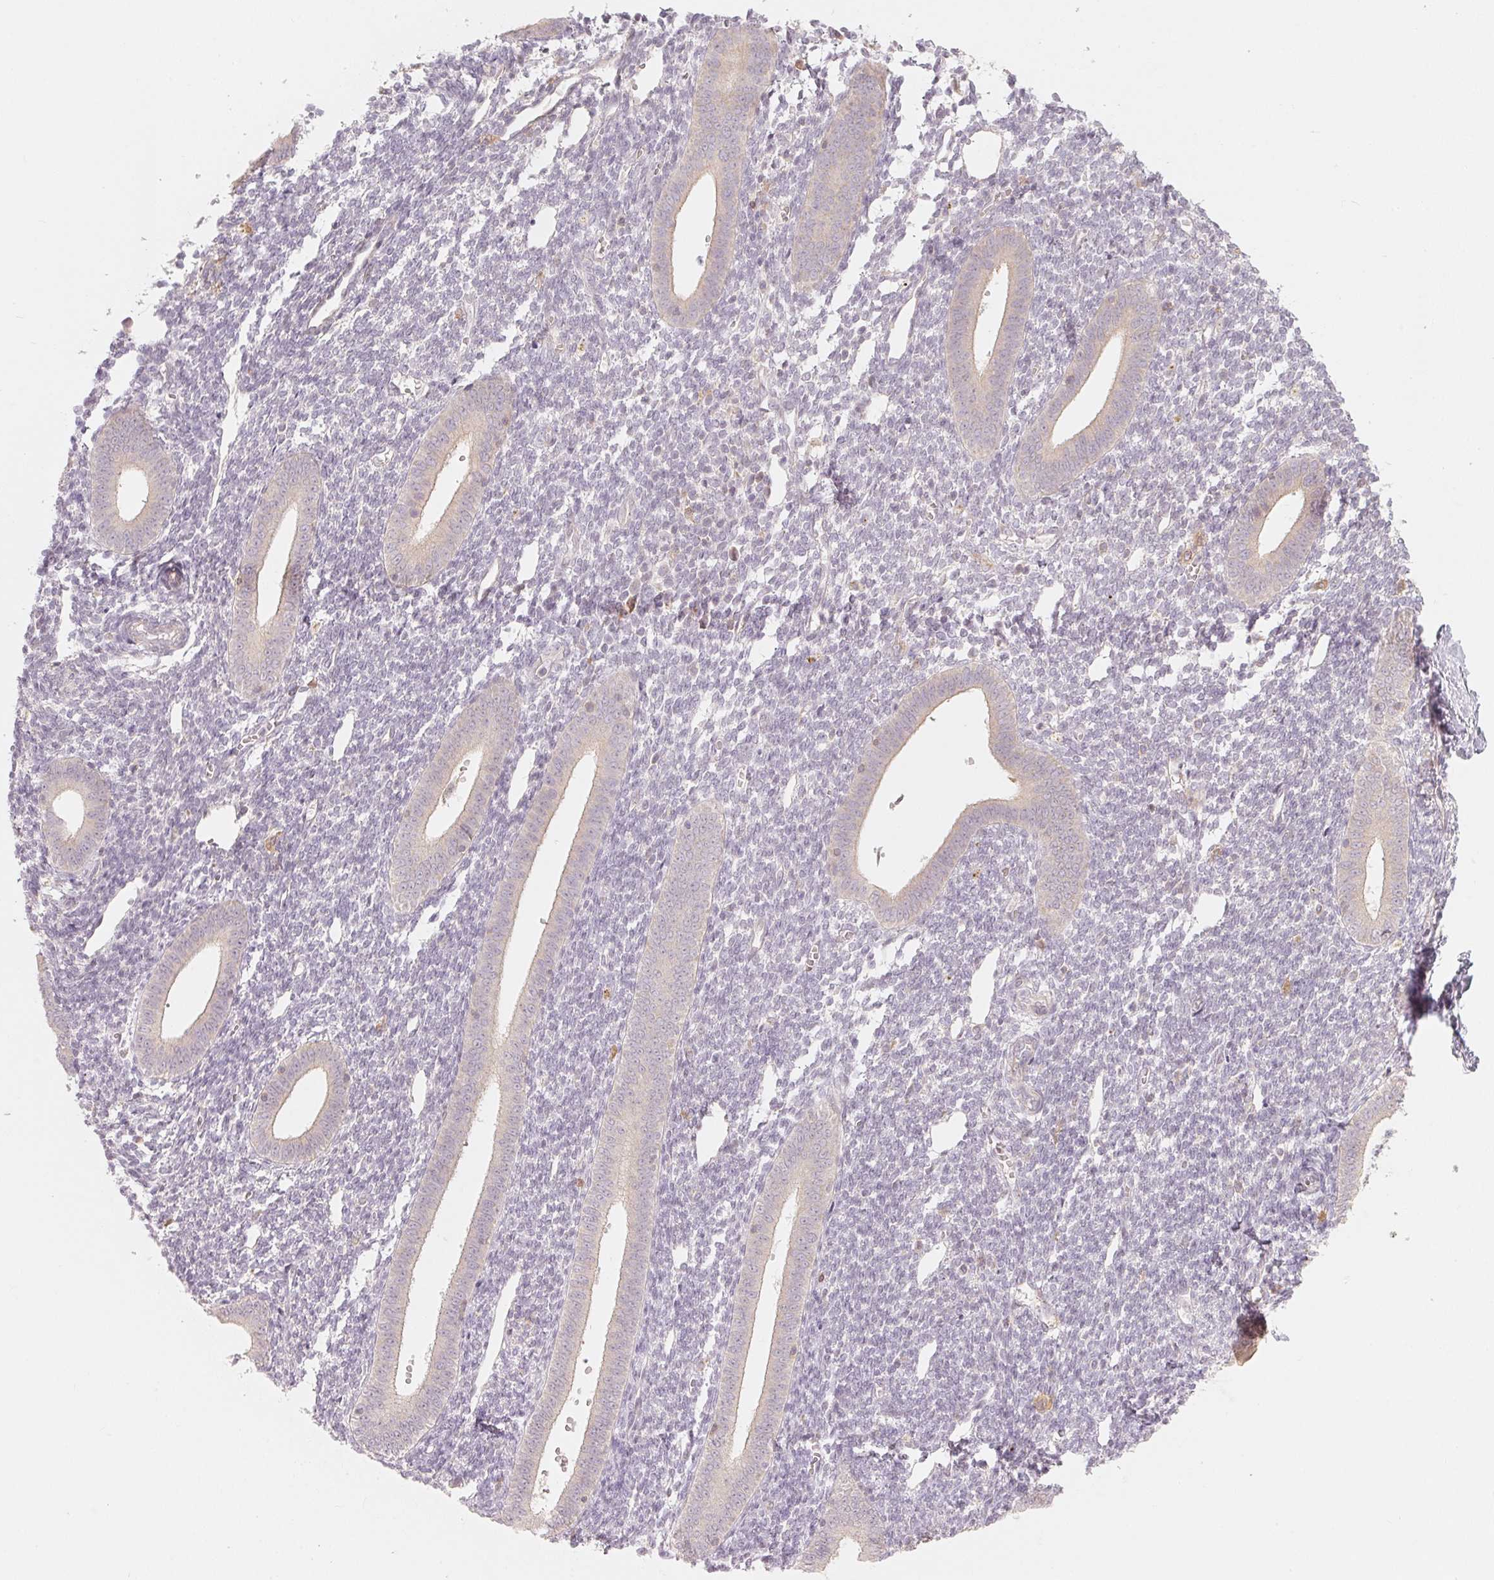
{"staining": {"intensity": "negative", "quantity": "none", "location": "none"}, "tissue": "endometrium", "cell_type": "Cells in endometrial stroma", "image_type": "normal", "snomed": [{"axis": "morphology", "description": "Normal tissue, NOS"}, {"axis": "topography", "description": "Endometrium"}], "caption": "High power microscopy photomicrograph of an IHC photomicrograph of normal endometrium, revealing no significant positivity in cells in endometrial stroma. (DAB immunohistochemistry (IHC) with hematoxylin counter stain).", "gene": "DENND2C", "patient": {"sex": "female", "age": 25}}